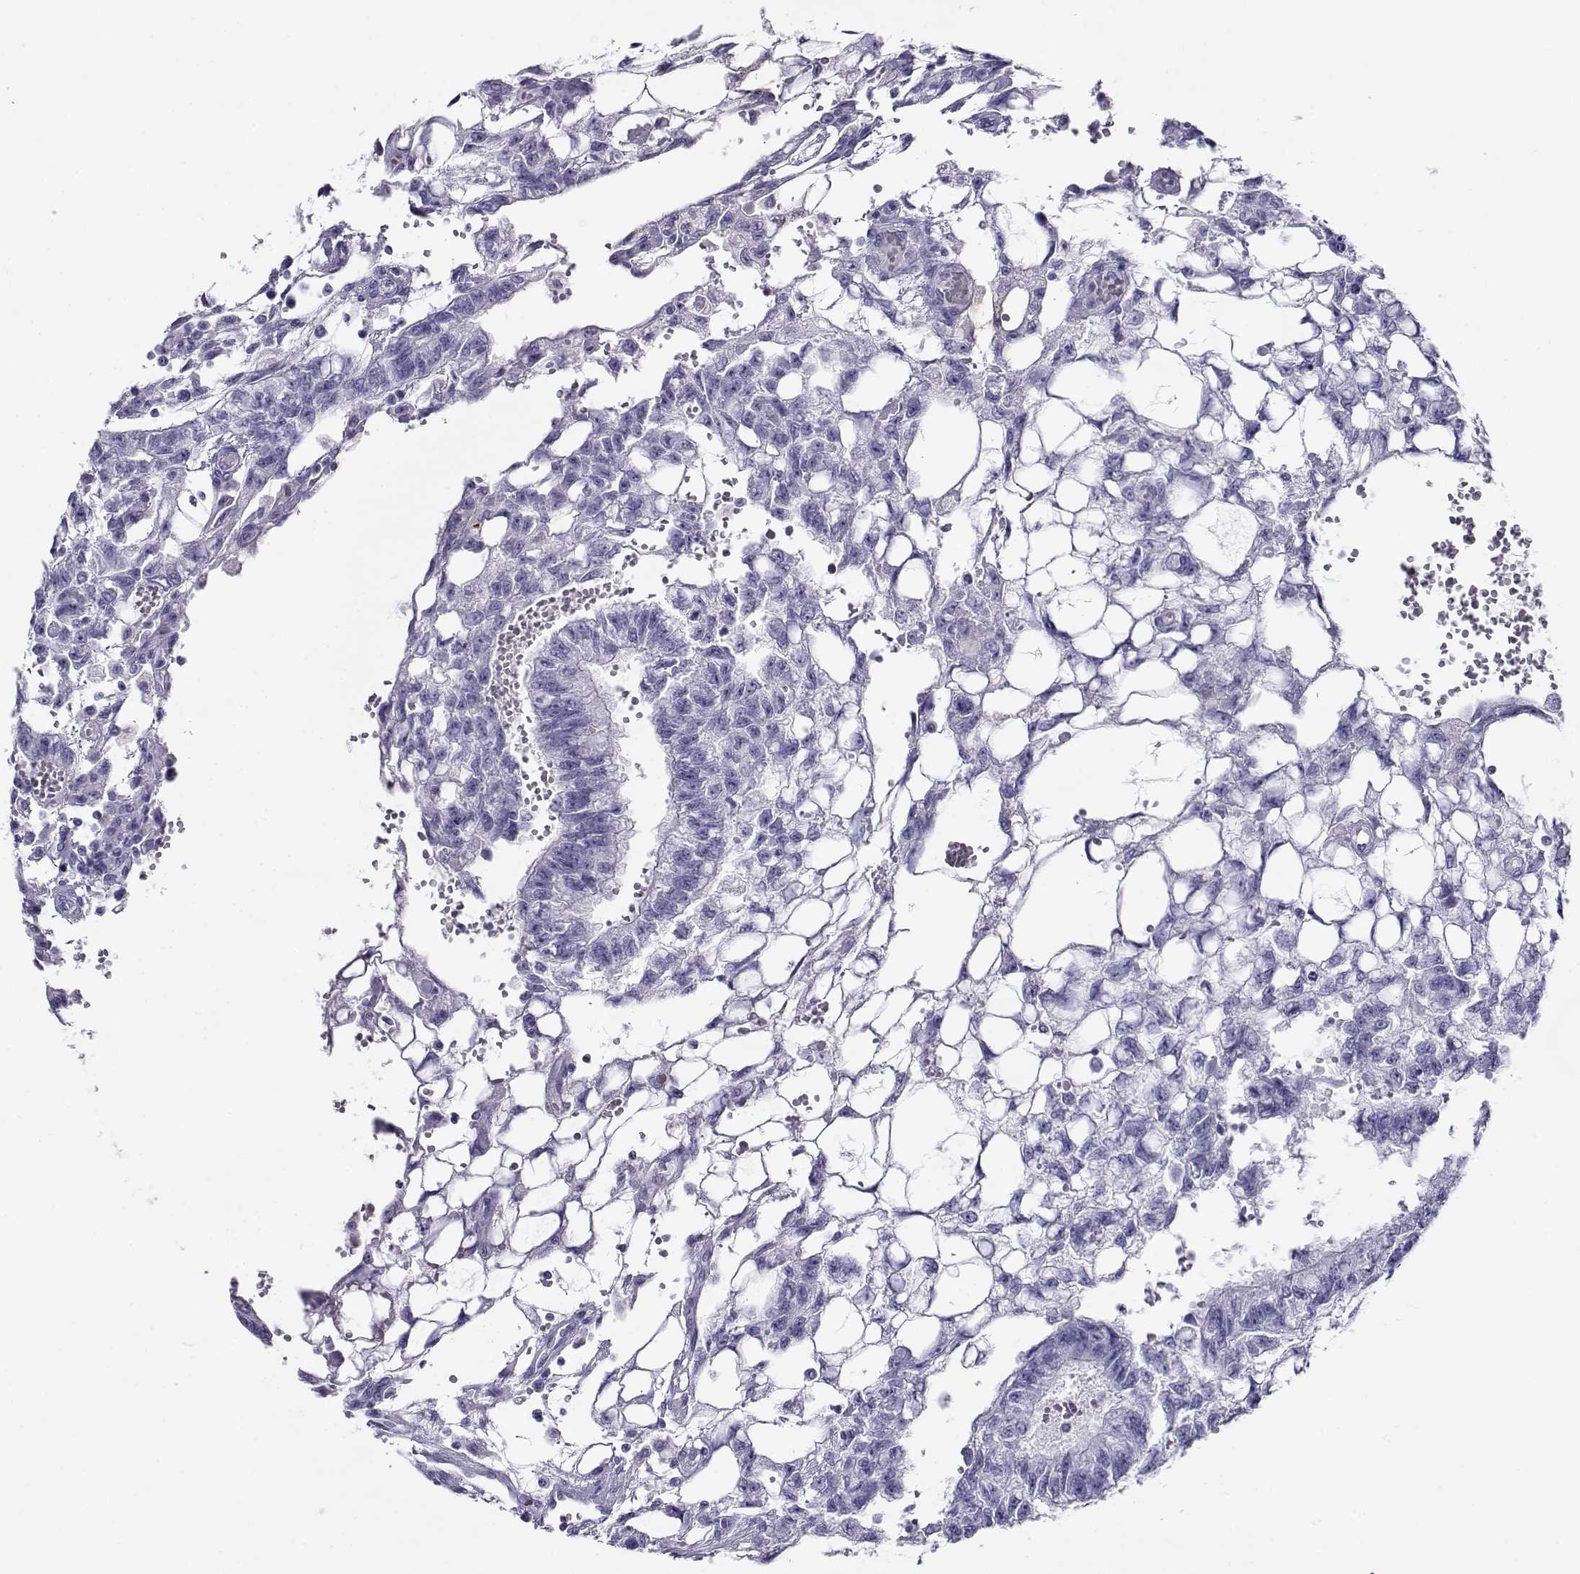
{"staining": {"intensity": "negative", "quantity": "none", "location": "none"}, "tissue": "testis cancer", "cell_type": "Tumor cells", "image_type": "cancer", "snomed": [{"axis": "morphology", "description": "Carcinoma, Embryonal, NOS"}, {"axis": "topography", "description": "Testis"}], "caption": "This is an immunohistochemistry (IHC) photomicrograph of human testis cancer. There is no expression in tumor cells.", "gene": "RHOXF2", "patient": {"sex": "male", "age": 32}}